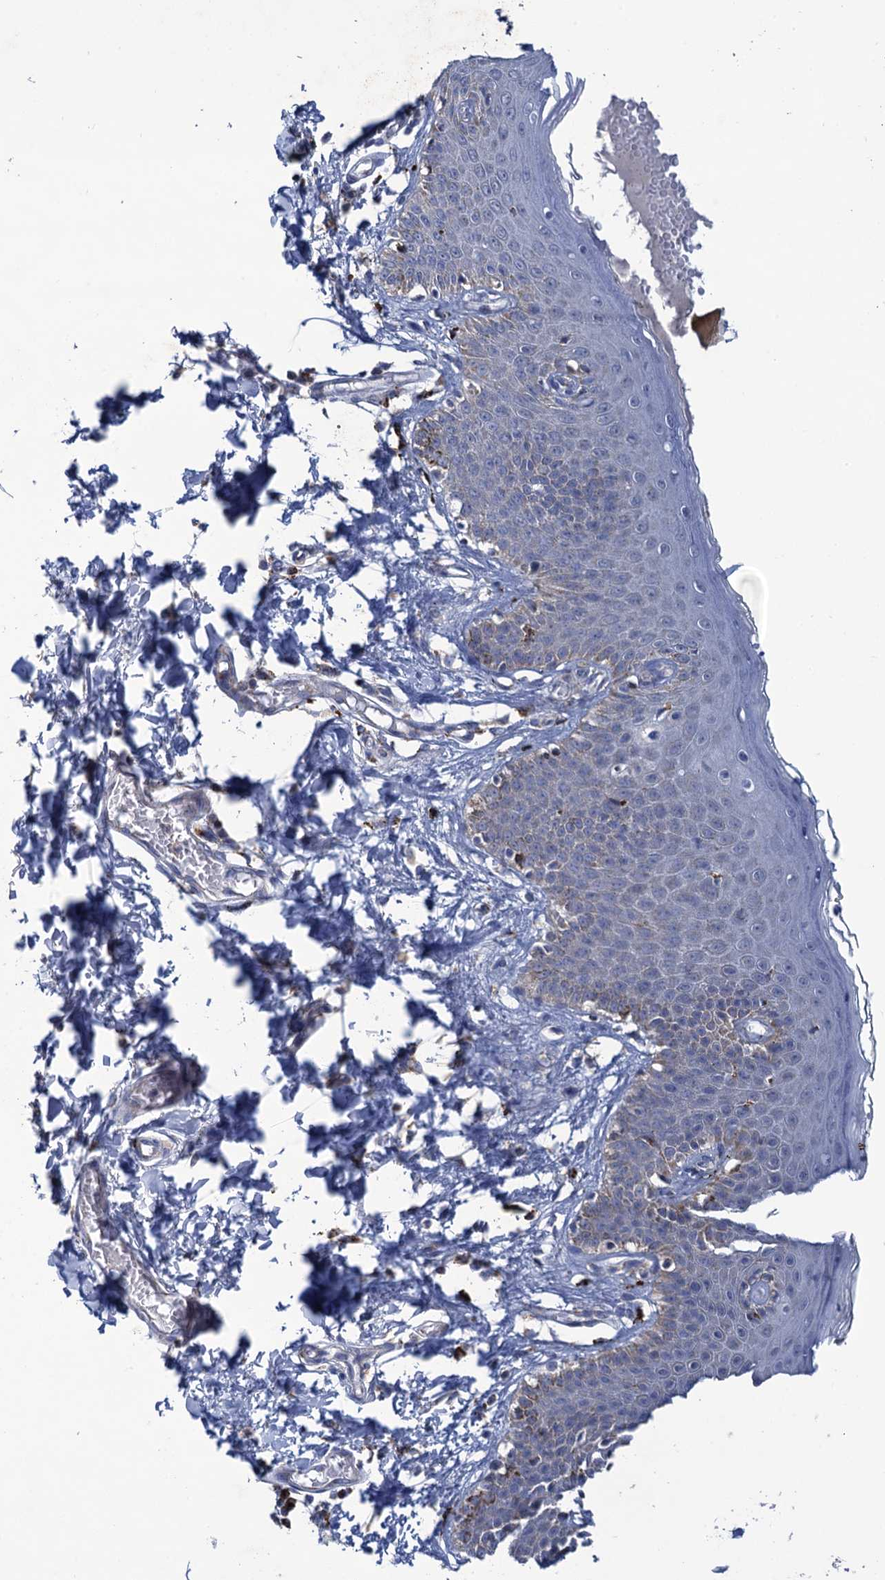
{"staining": {"intensity": "weak", "quantity": "<25%", "location": "cytoplasmic/membranous"}, "tissue": "skin", "cell_type": "Epidermal cells", "image_type": "normal", "snomed": [{"axis": "morphology", "description": "Normal tissue, NOS"}, {"axis": "topography", "description": "Vulva"}], "caption": "This is an immunohistochemistry histopathology image of benign human skin. There is no staining in epidermal cells.", "gene": "ANKS3", "patient": {"sex": "female", "age": 66}}